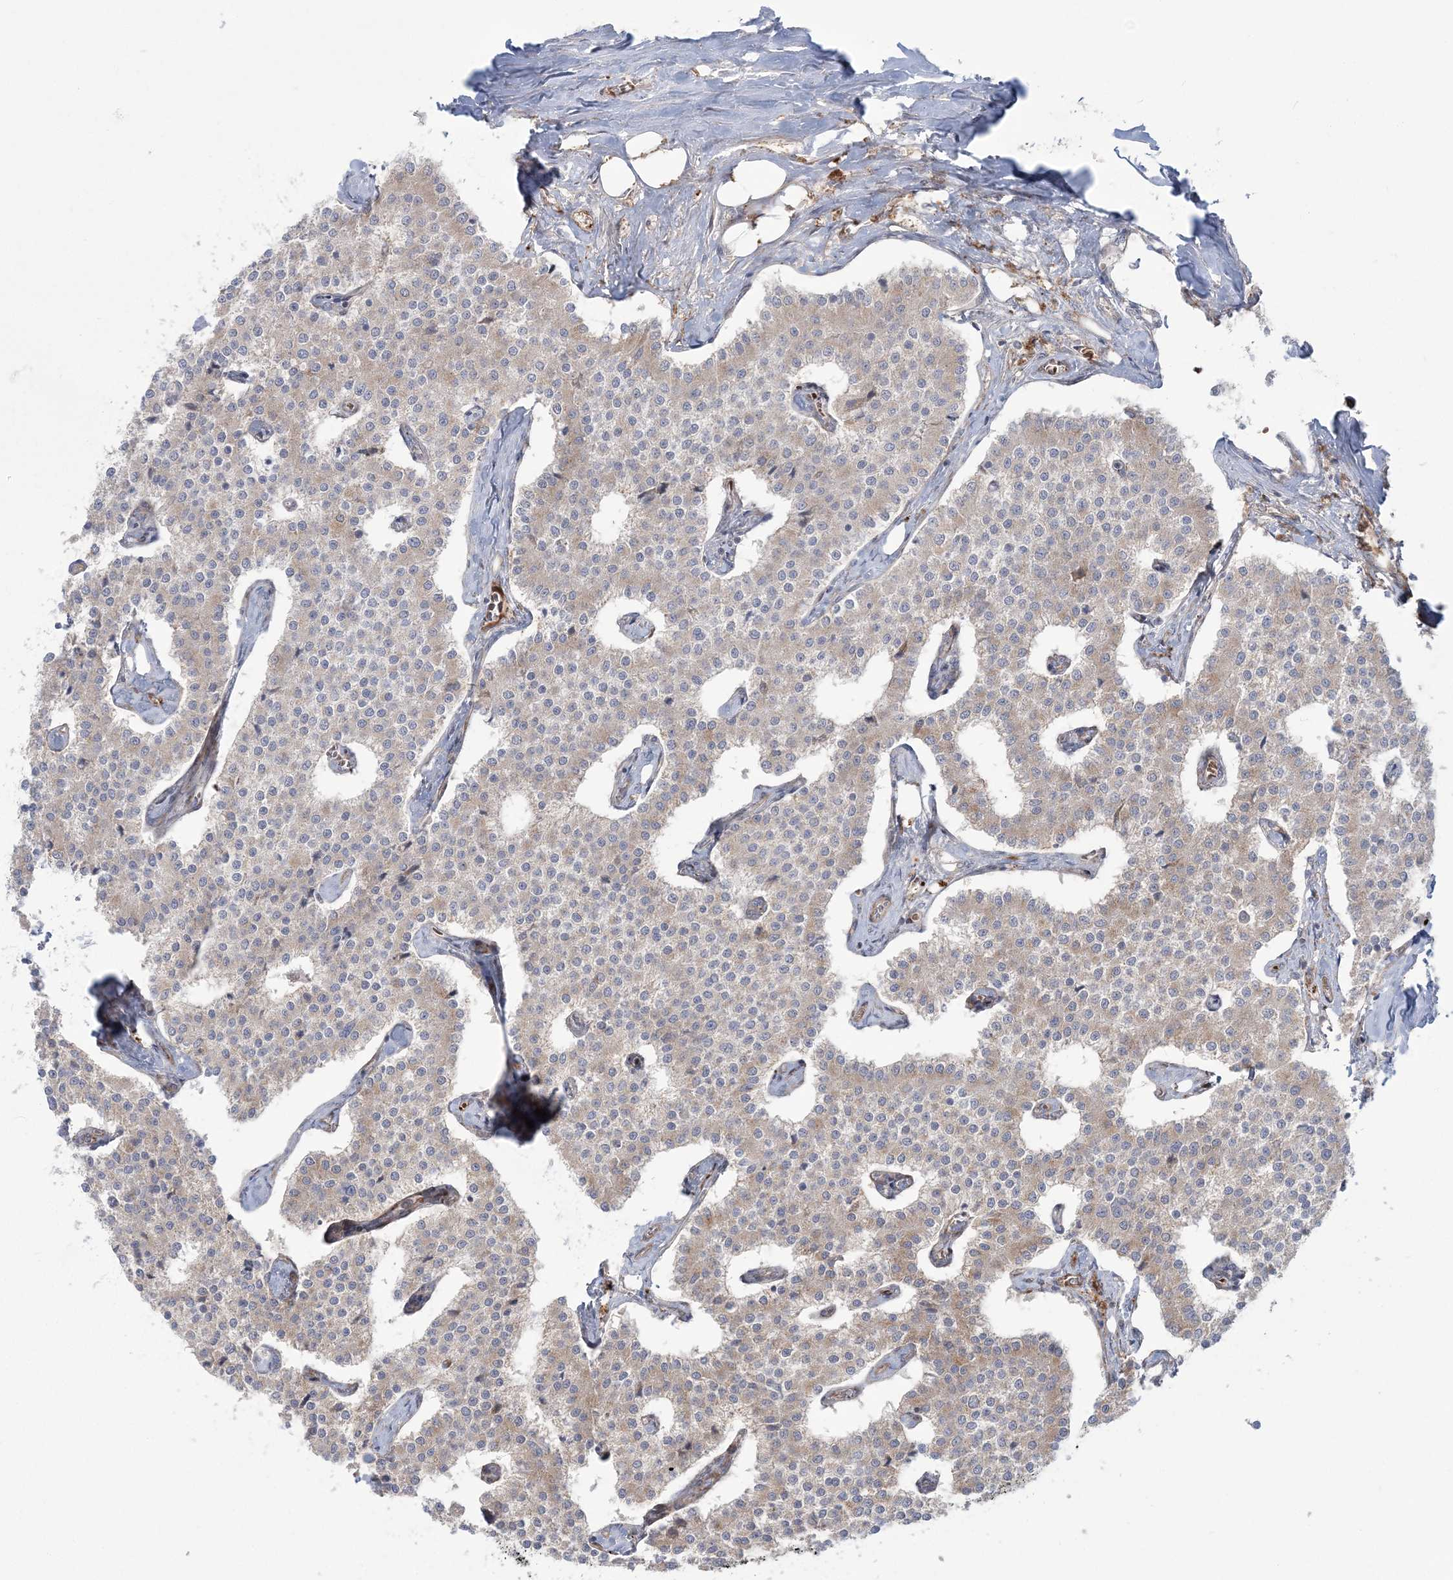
{"staining": {"intensity": "weak", "quantity": "25%-75%", "location": "cytoplasmic/membranous"}, "tissue": "carcinoid", "cell_type": "Tumor cells", "image_type": "cancer", "snomed": [{"axis": "morphology", "description": "Carcinoid, malignant, NOS"}, {"axis": "topography", "description": "Colon"}], "caption": "Immunohistochemical staining of carcinoid demonstrates weak cytoplasmic/membranous protein expression in about 25%-75% of tumor cells.", "gene": "NUDT9", "patient": {"sex": "female", "age": 52}}